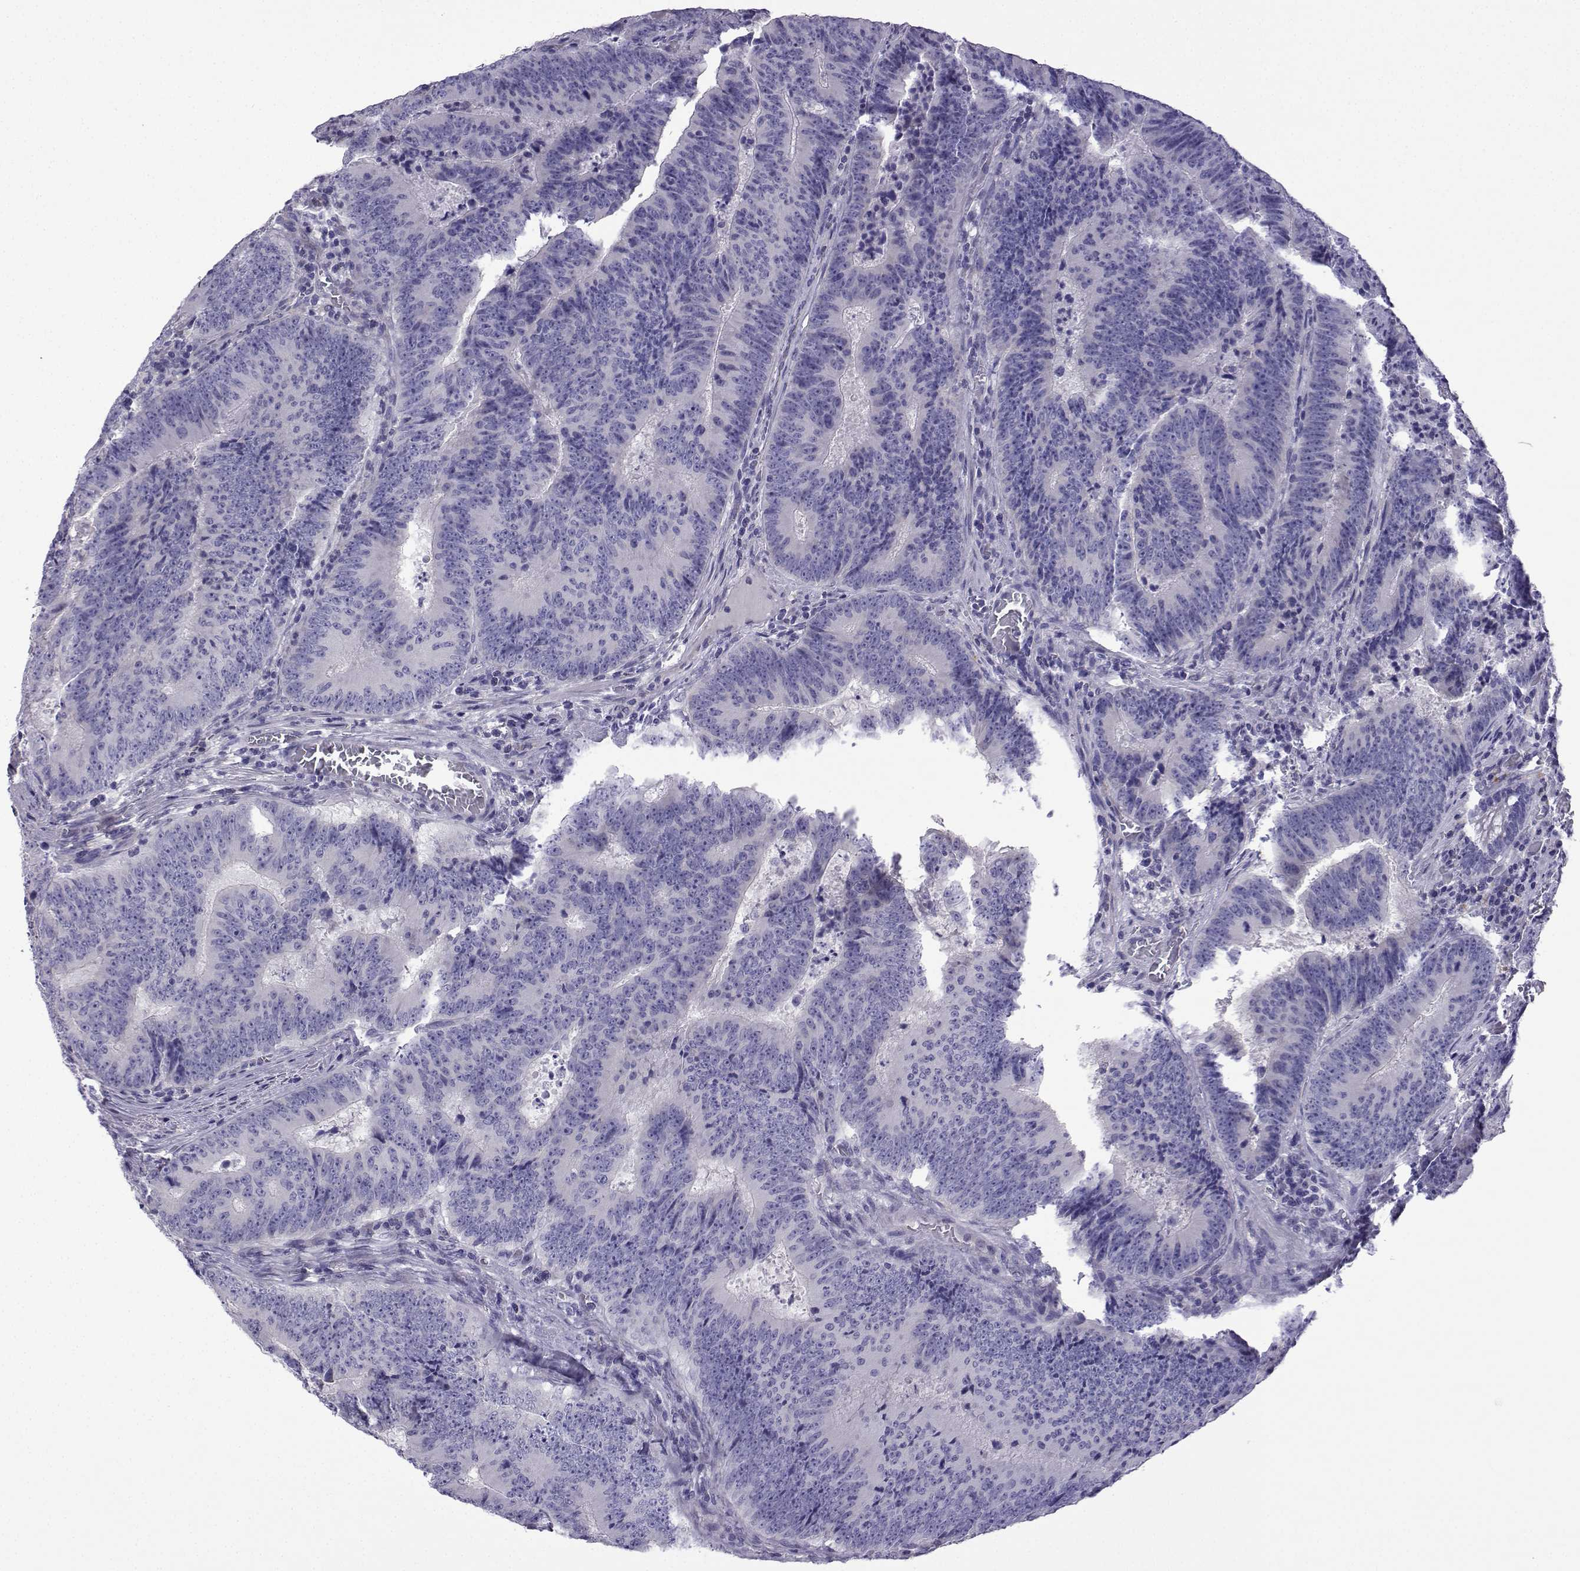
{"staining": {"intensity": "negative", "quantity": "none", "location": "none"}, "tissue": "colorectal cancer", "cell_type": "Tumor cells", "image_type": "cancer", "snomed": [{"axis": "morphology", "description": "Adenocarcinoma, NOS"}, {"axis": "topography", "description": "Colon"}], "caption": "This is an immunohistochemistry micrograph of human colorectal cancer (adenocarcinoma). There is no expression in tumor cells.", "gene": "CFAP70", "patient": {"sex": "female", "age": 82}}